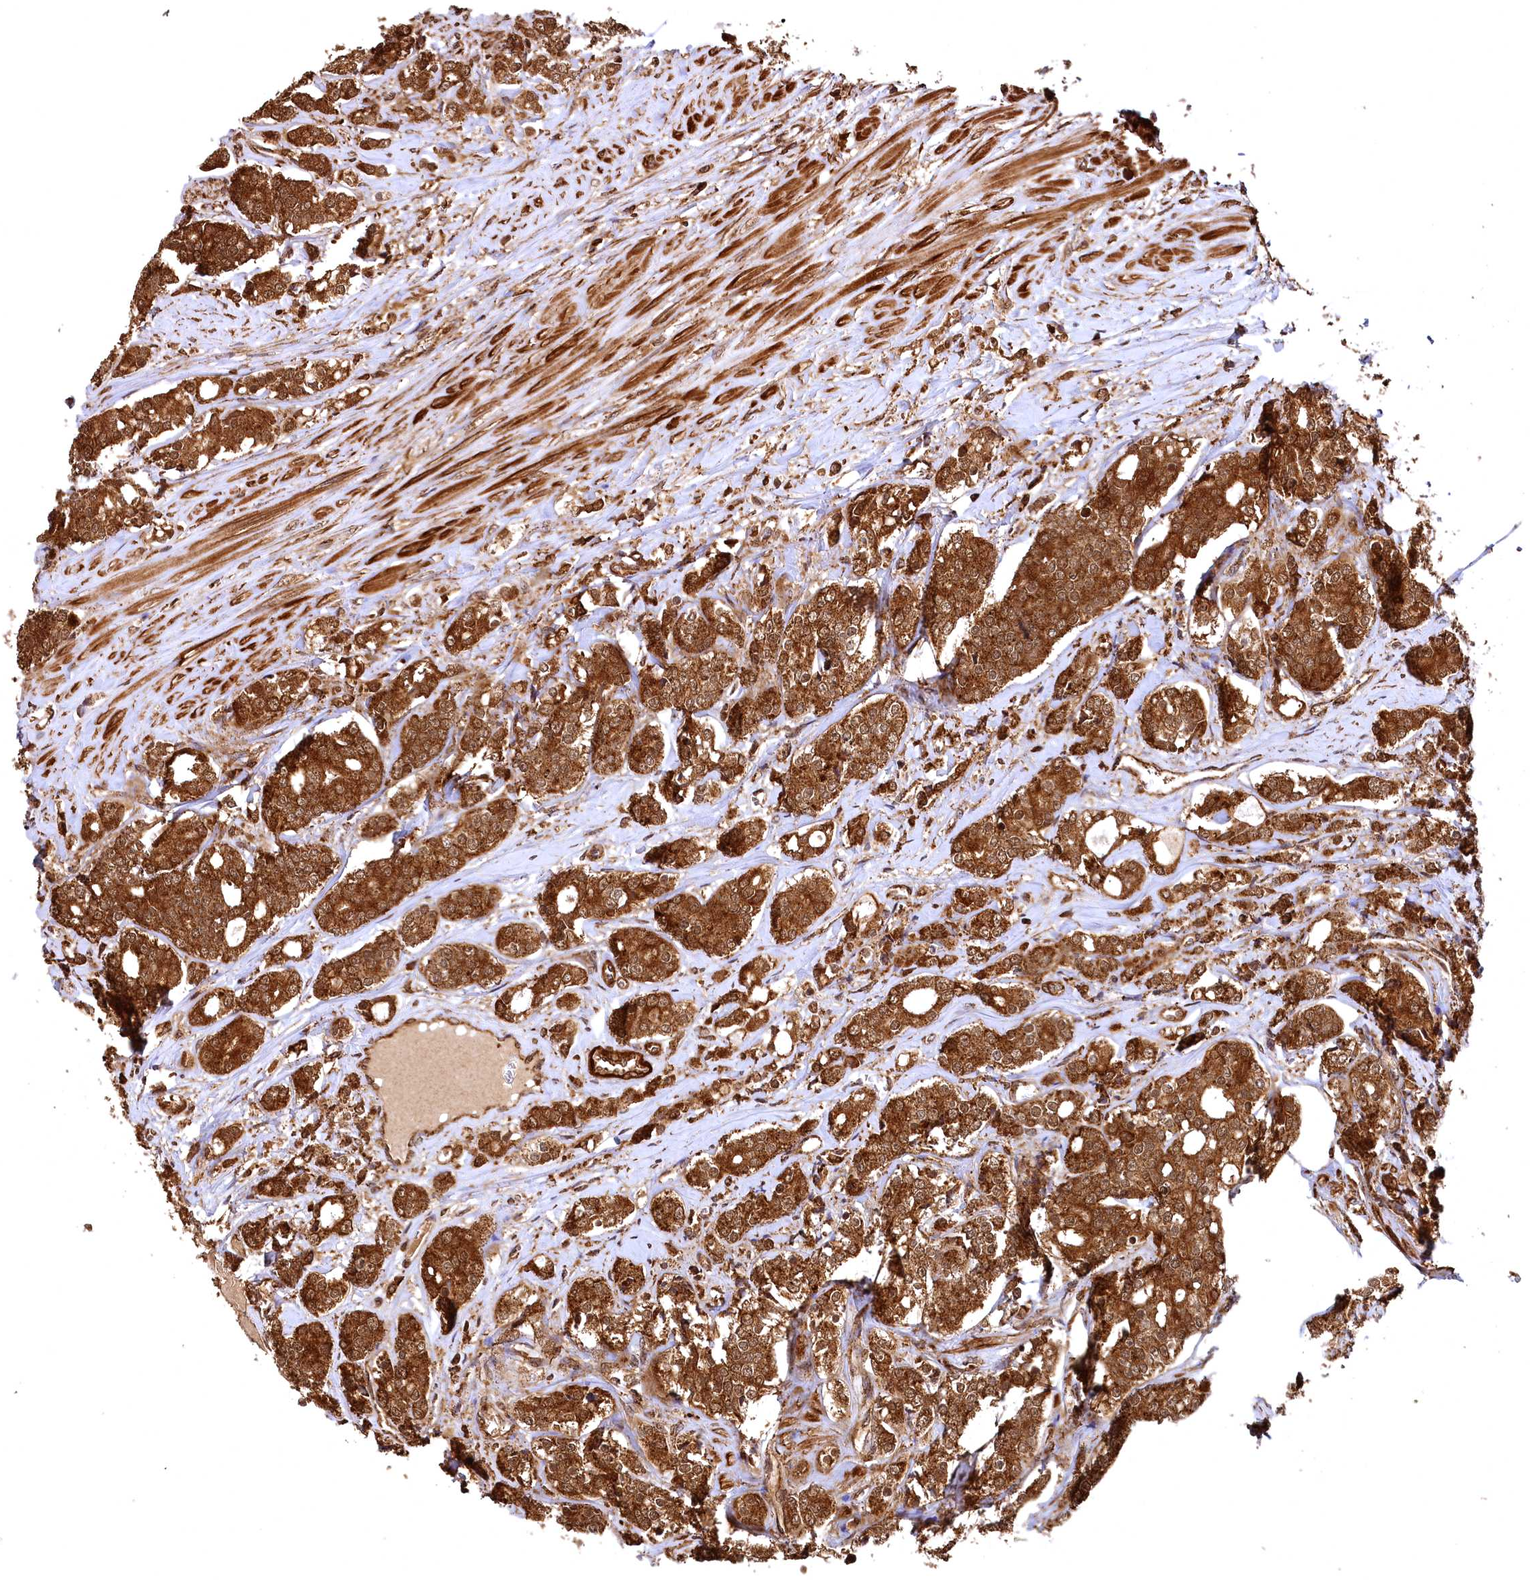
{"staining": {"intensity": "strong", "quantity": ">75%", "location": "cytoplasmic/membranous"}, "tissue": "prostate cancer", "cell_type": "Tumor cells", "image_type": "cancer", "snomed": [{"axis": "morphology", "description": "Adenocarcinoma, High grade"}, {"axis": "topography", "description": "Prostate"}], "caption": "Brown immunohistochemical staining in adenocarcinoma (high-grade) (prostate) reveals strong cytoplasmic/membranous expression in about >75% of tumor cells. (DAB (3,3'-diaminobenzidine) IHC with brightfield microscopy, high magnification).", "gene": "STUB1", "patient": {"sex": "male", "age": 62}}